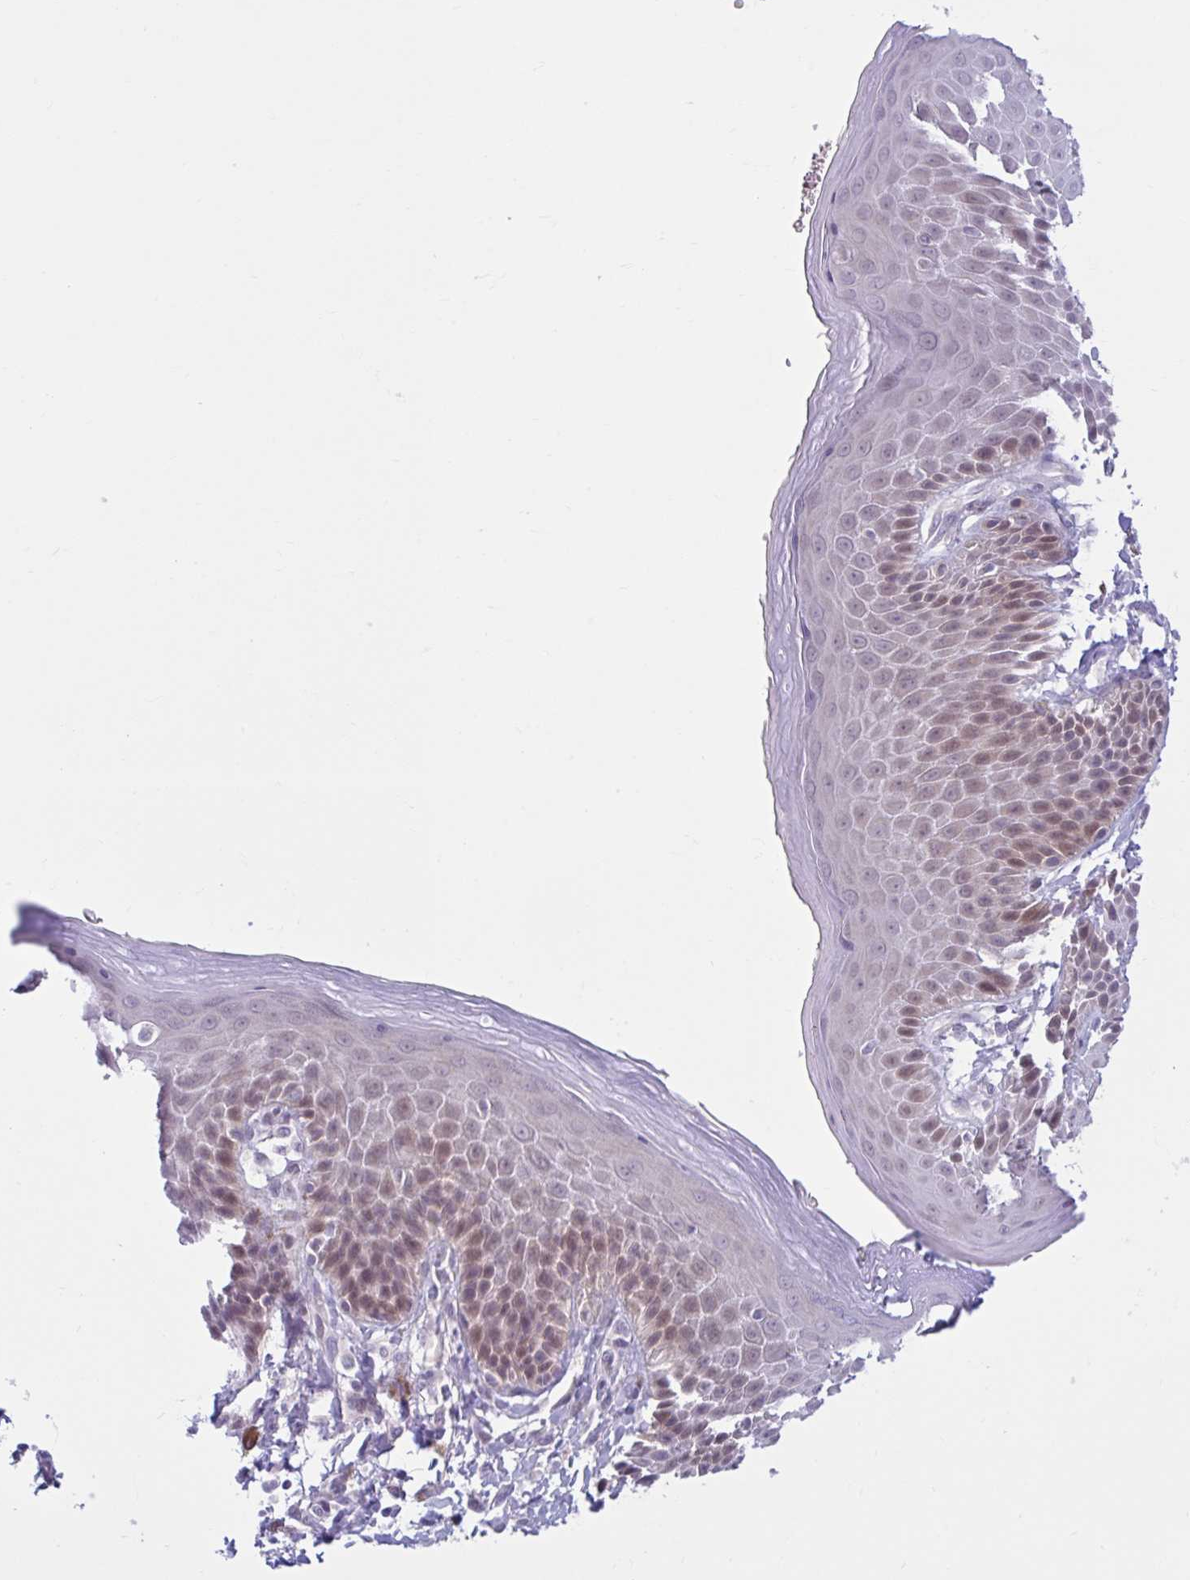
{"staining": {"intensity": "weak", "quantity": "25%-75%", "location": "nuclear"}, "tissue": "skin", "cell_type": "Epidermal cells", "image_type": "normal", "snomed": [{"axis": "morphology", "description": "Normal tissue, NOS"}, {"axis": "topography", "description": "Peripheral nerve tissue"}], "caption": "Immunohistochemistry (IHC) (DAB) staining of unremarkable human skin exhibits weak nuclear protein staining in about 25%-75% of epidermal cells. Ihc stains the protein of interest in brown and the nuclei are stained blue.", "gene": "FAM153A", "patient": {"sex": "male", "age": 51}}